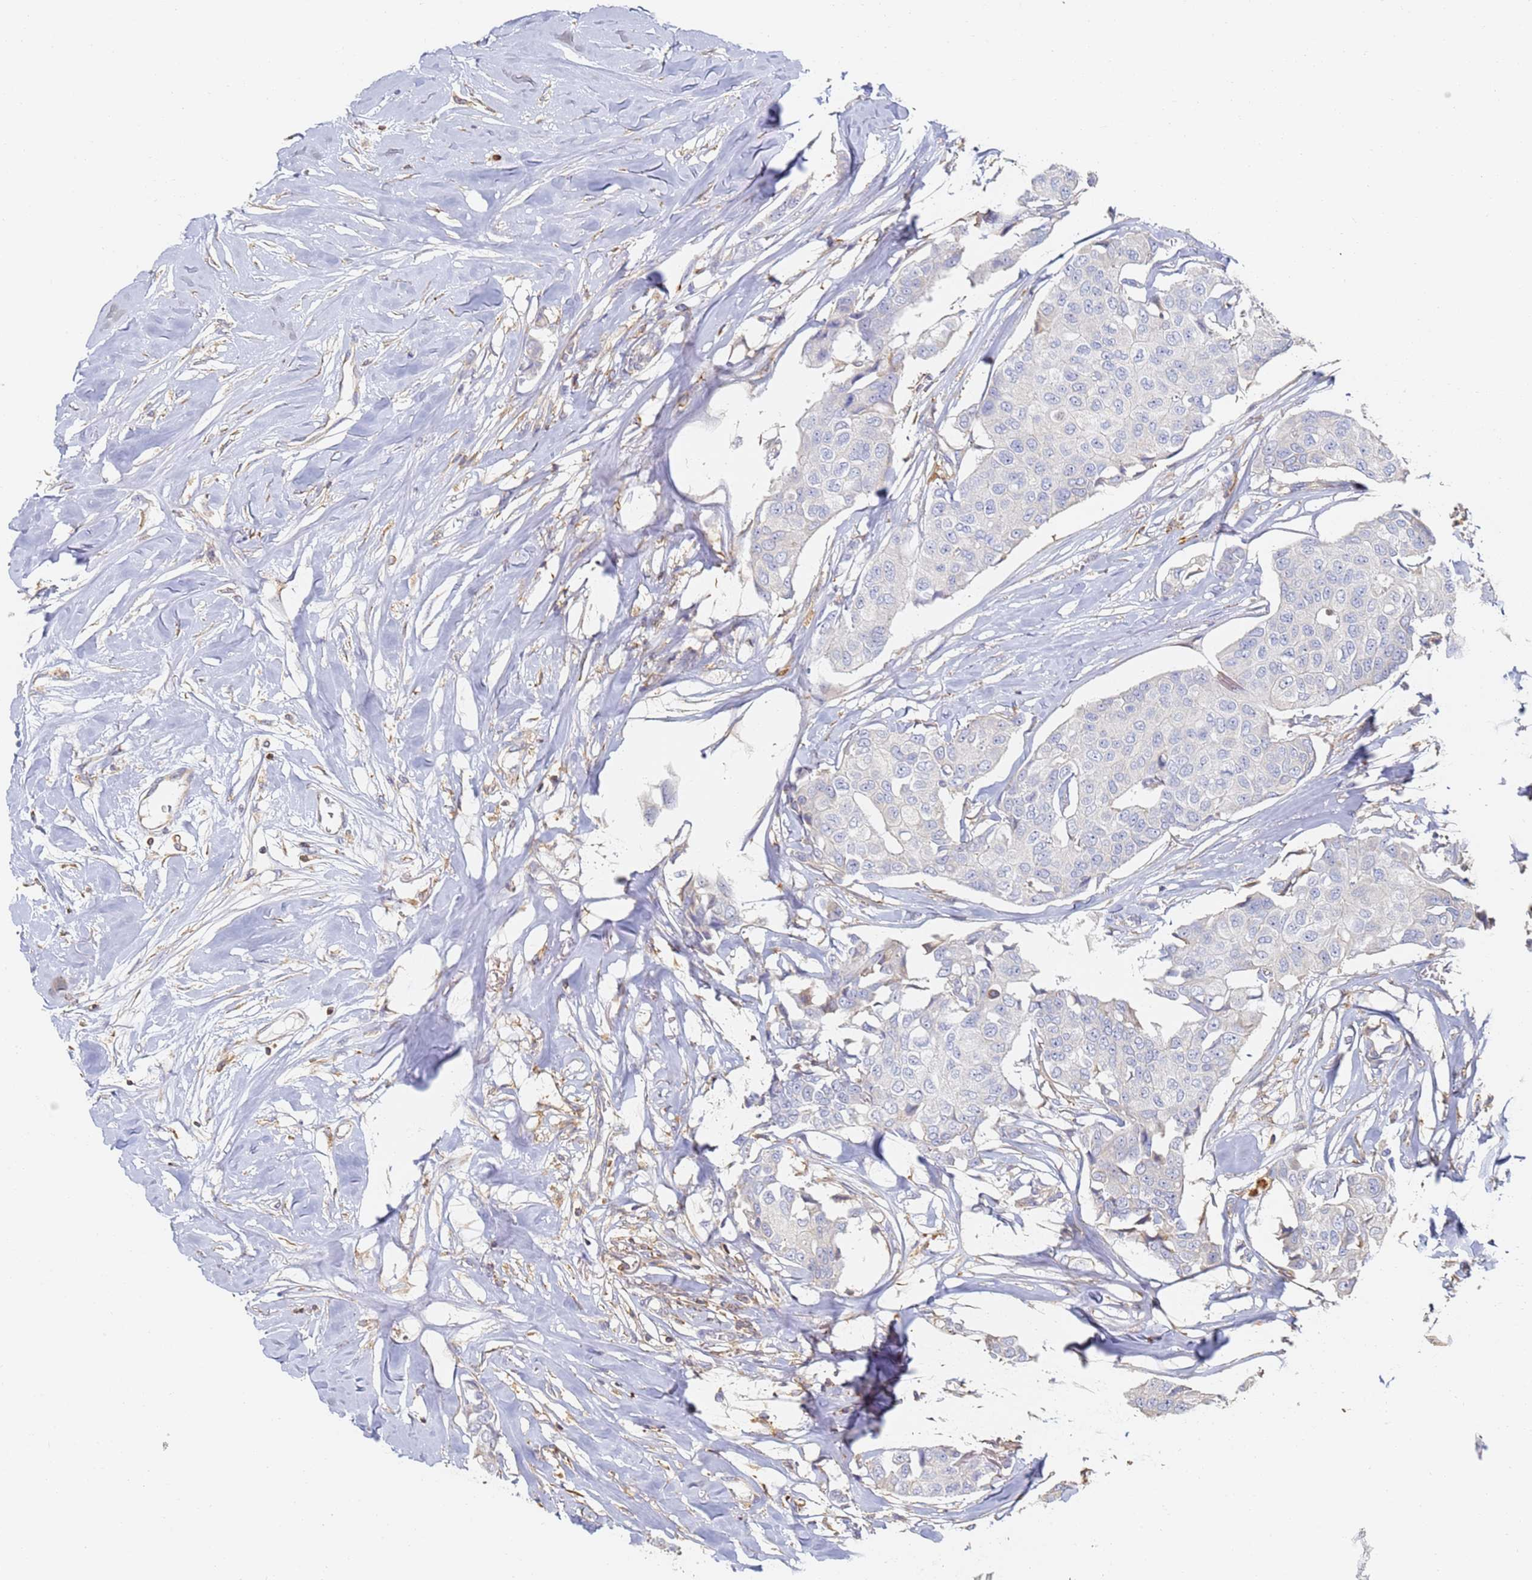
{"staining": {"intensity": "negative", "quantity": "none", "location": "none"}, "tissue": "breast cancer", "cell_type": "Tumor cells", "image_type": "cancer", "snomed": [{"axis": "morphology", "description": "Duct carcinoma"}, {"axis": "topography", "description": "Breast"}], "caption": "This is an immunohistochemistry (IHC) micrograph of breast cancer. There is no expression in tumor cells.", "gene": "BIN2", "patient": {"sex": "female", "age": 80}}